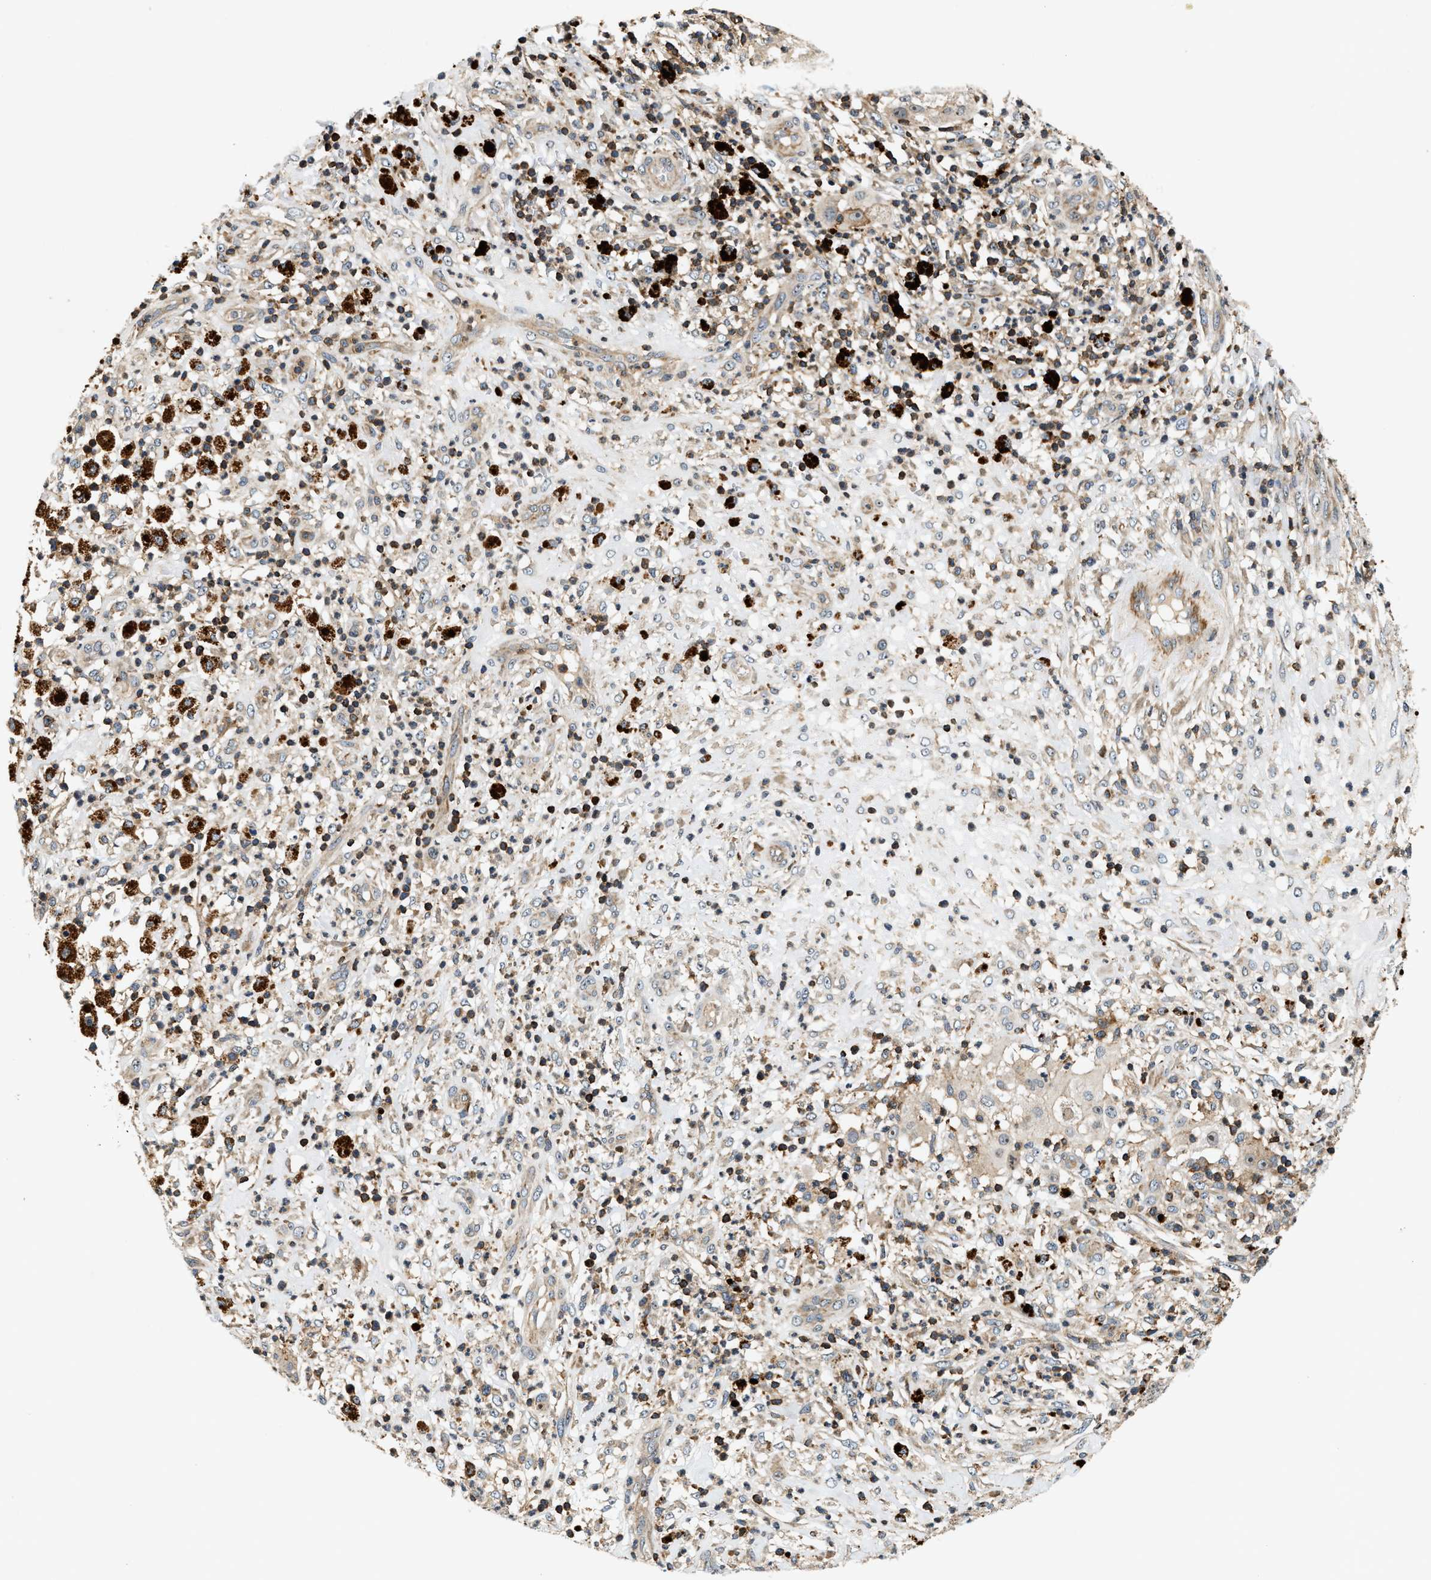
{"staining": {"intensity": "weak", "quantity": "25%-75%", "location": "cytoplasmic/membranous"}, "tissue": "melanoma", "cell_type": "Tumor cells", "image_type": "cancer", "snomed": [{"axis": "morphology", "description": "Necrosis, NOS"}, {"axis": "morphology", "description": "Malignant melanoma, NOS"}, {"axis": "topography", "description": "Skin"}], "caption": "A micrograph of human melanoma stained for a protein exhibits weak cytoplasmic/membranous brown staining in tumor cells.", "gene": "SAMD9", "patient": {"sex": "female", "age": 87}}